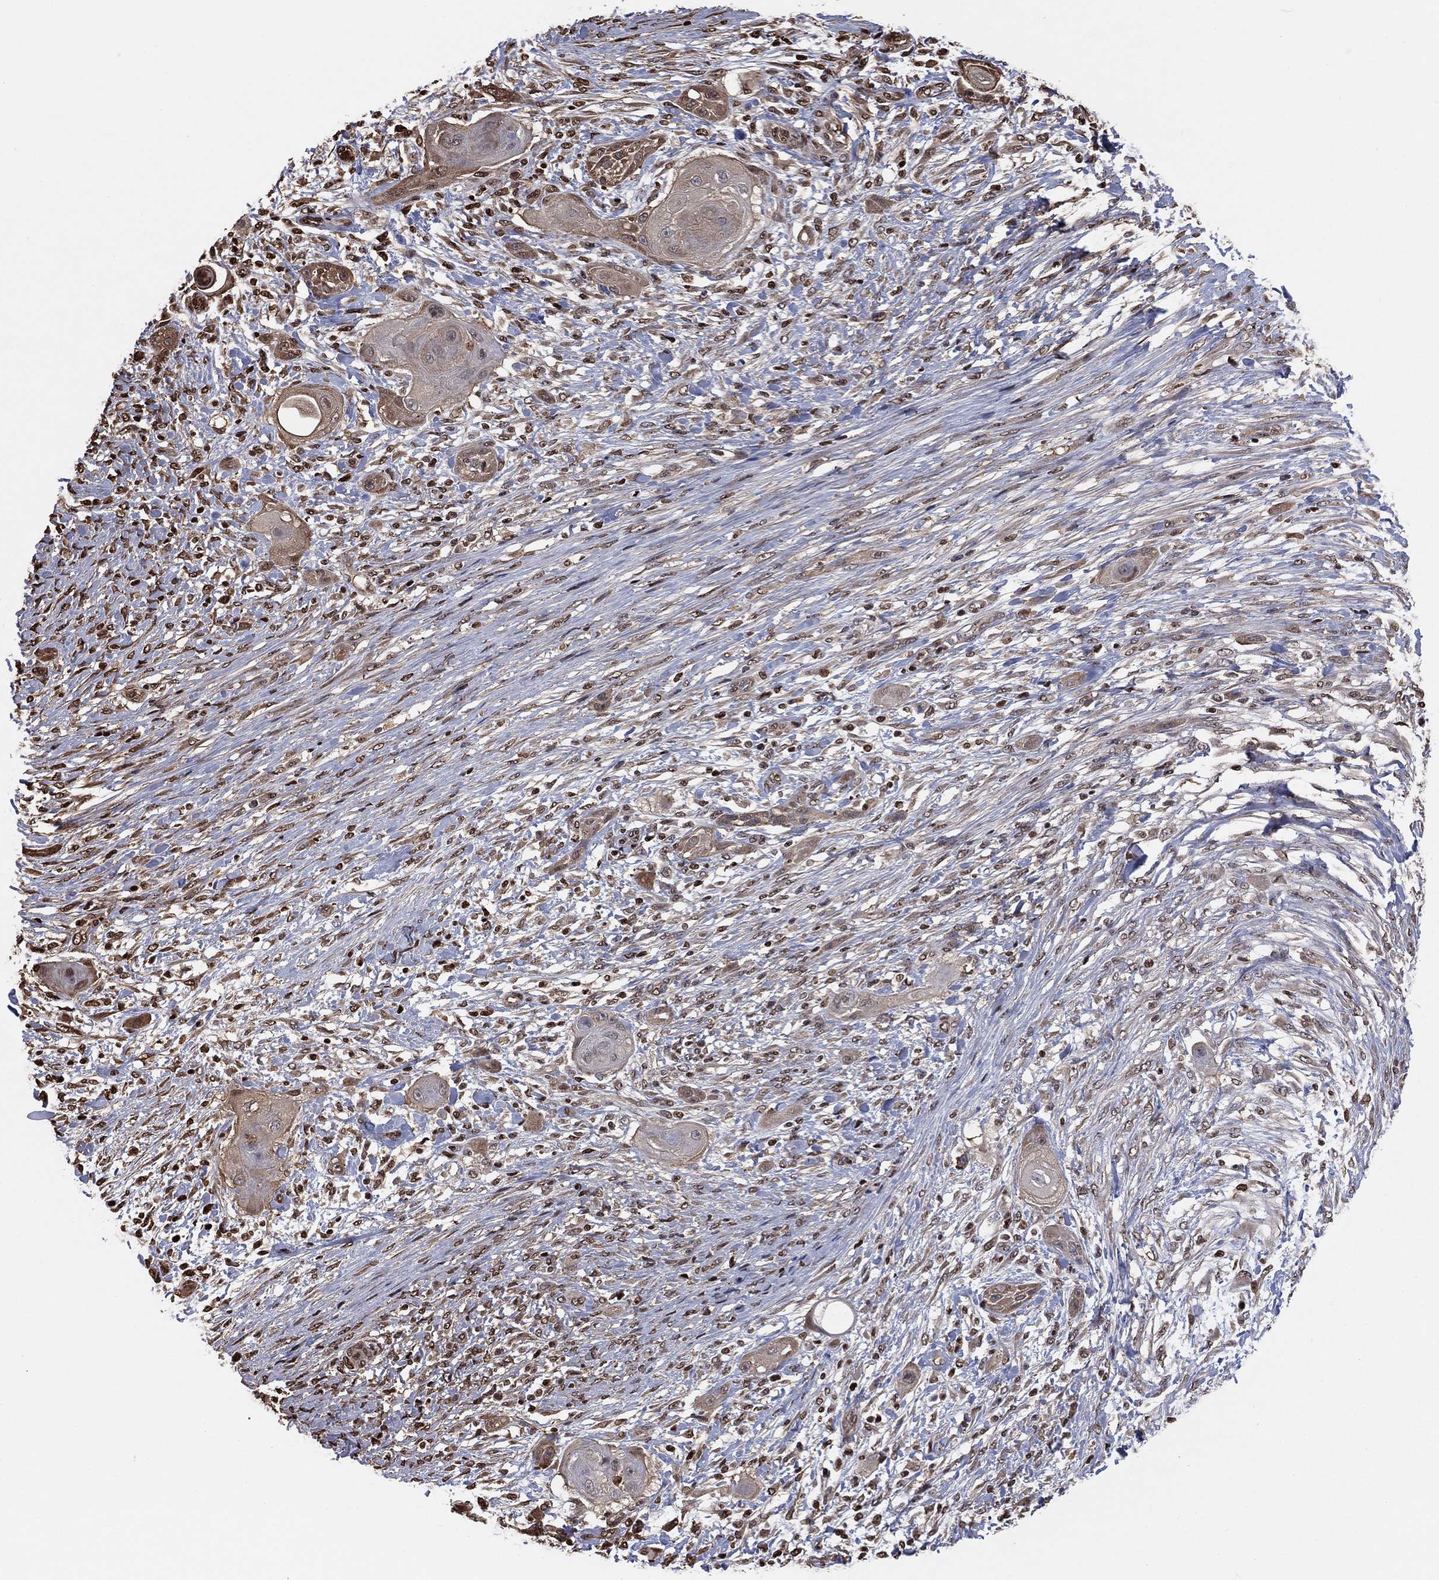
{"staining": {"intensity": "weak", "quantity": "25%-75%", "location": "cytoplasmic/membranous"}, "tissue": "skin cancer", "cell_type": "Tumor cells", "image_type": "cancer", "snomed": [{"axis": "morphology", "description": "Squamous cell carcinoma, NOS"}, {"axis": "topography", "description": "Skin"}], "caption": "Immunohistochemical staining of skin cancer shows weak cytoplasmic/membranous protein staining in about 25%-75% of tumor cells.", "gene": "GAPDH", "patient": {"sex": "male", "age": 62}}